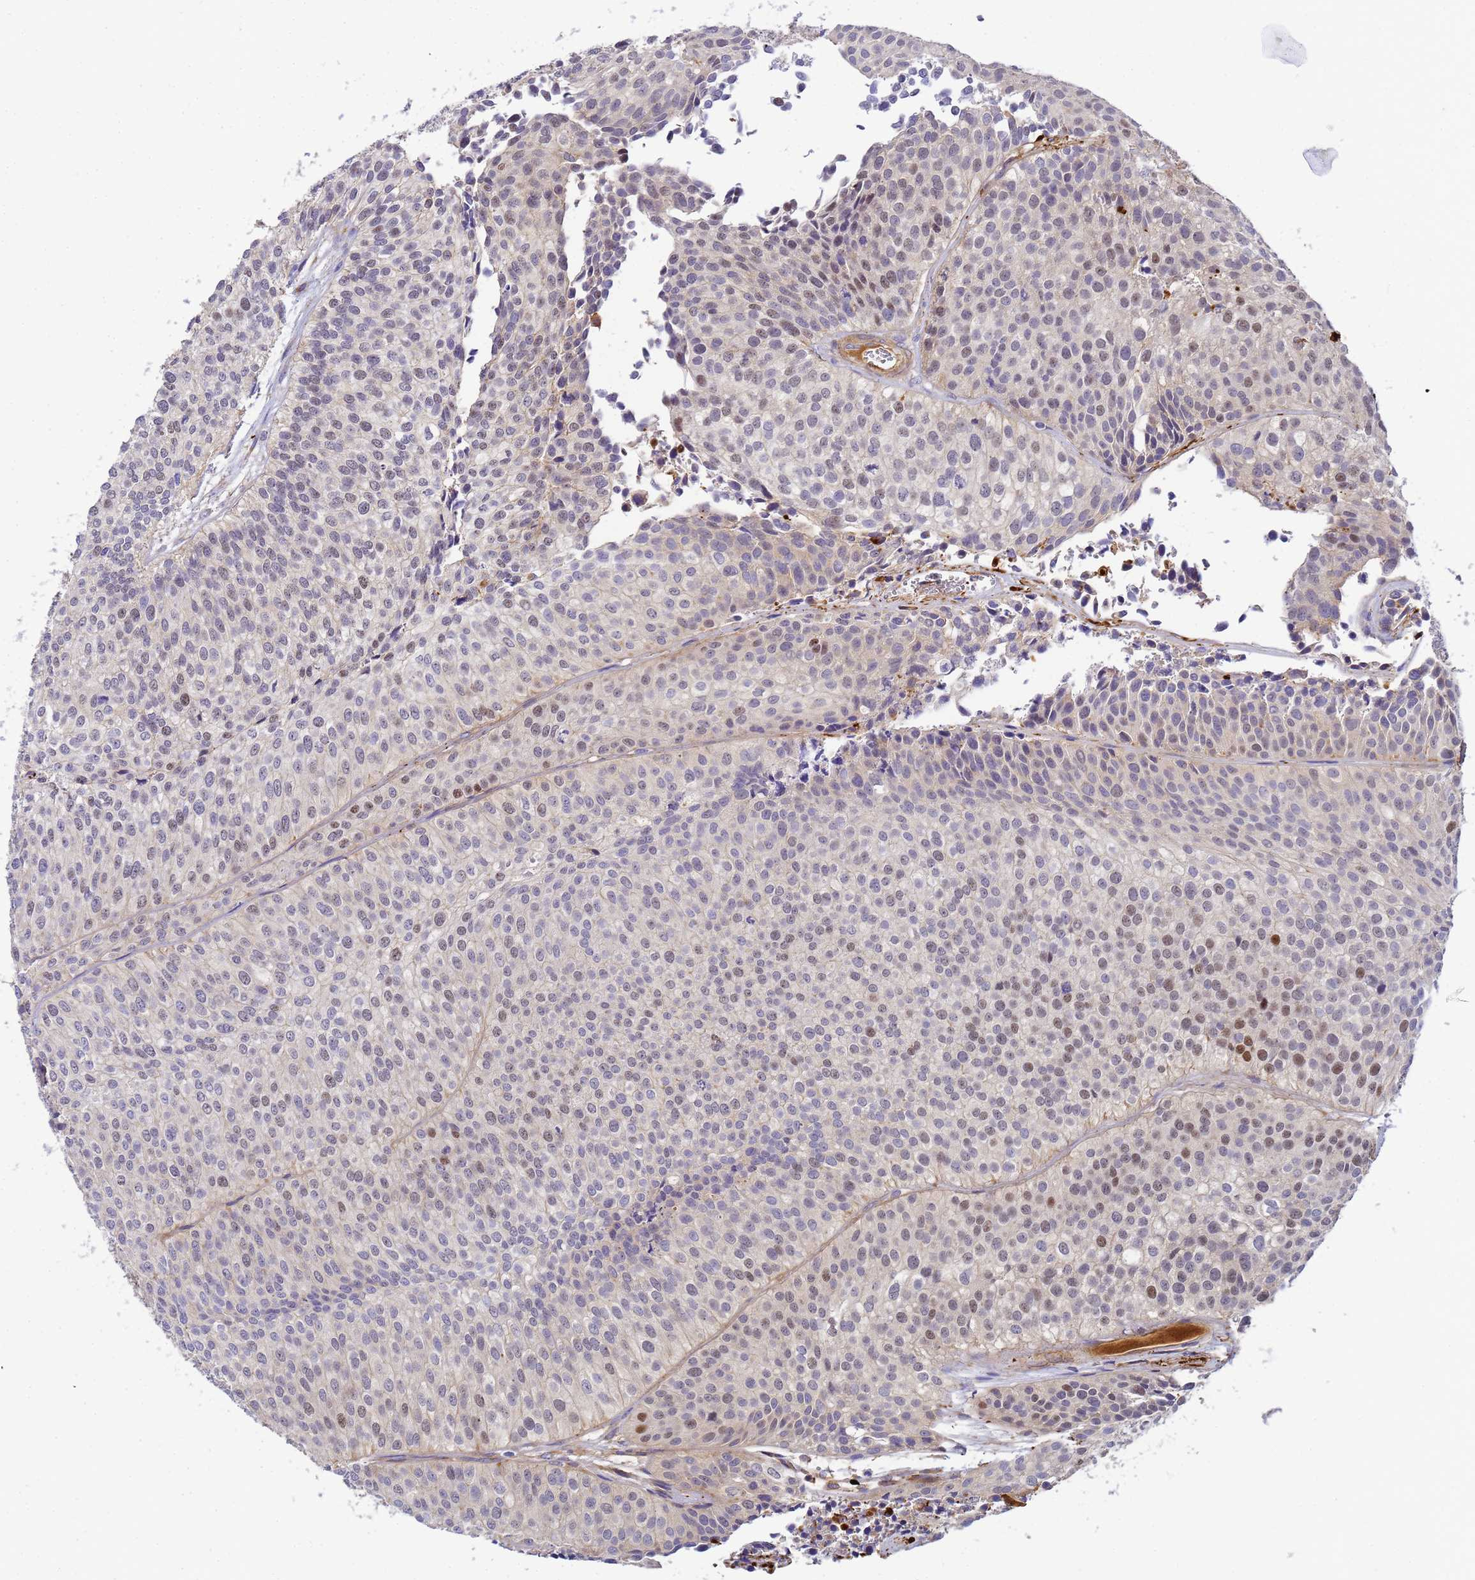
{"staining": {"intensity": "weak", "quantity": "<25%", "location": "nuclear"}, "tissue": "urothelial cancer", "cell_type": "Tumor cells", "image_type": "cancer", "snomed": [{"axis": "morphology", "description": "Urothelial carcinoma, Low grade"}, {"axis": "topography", "description": "Urinary bladder"}], "caption": "DAB (3,3'-diaminobenzidine) immunohistochemical staining of human low-grade urothelial carcinoma demonstrates no significant expression in tumor cells.", "gene": "MYL12A", "patient": {"sex": "male", "age": 84}}